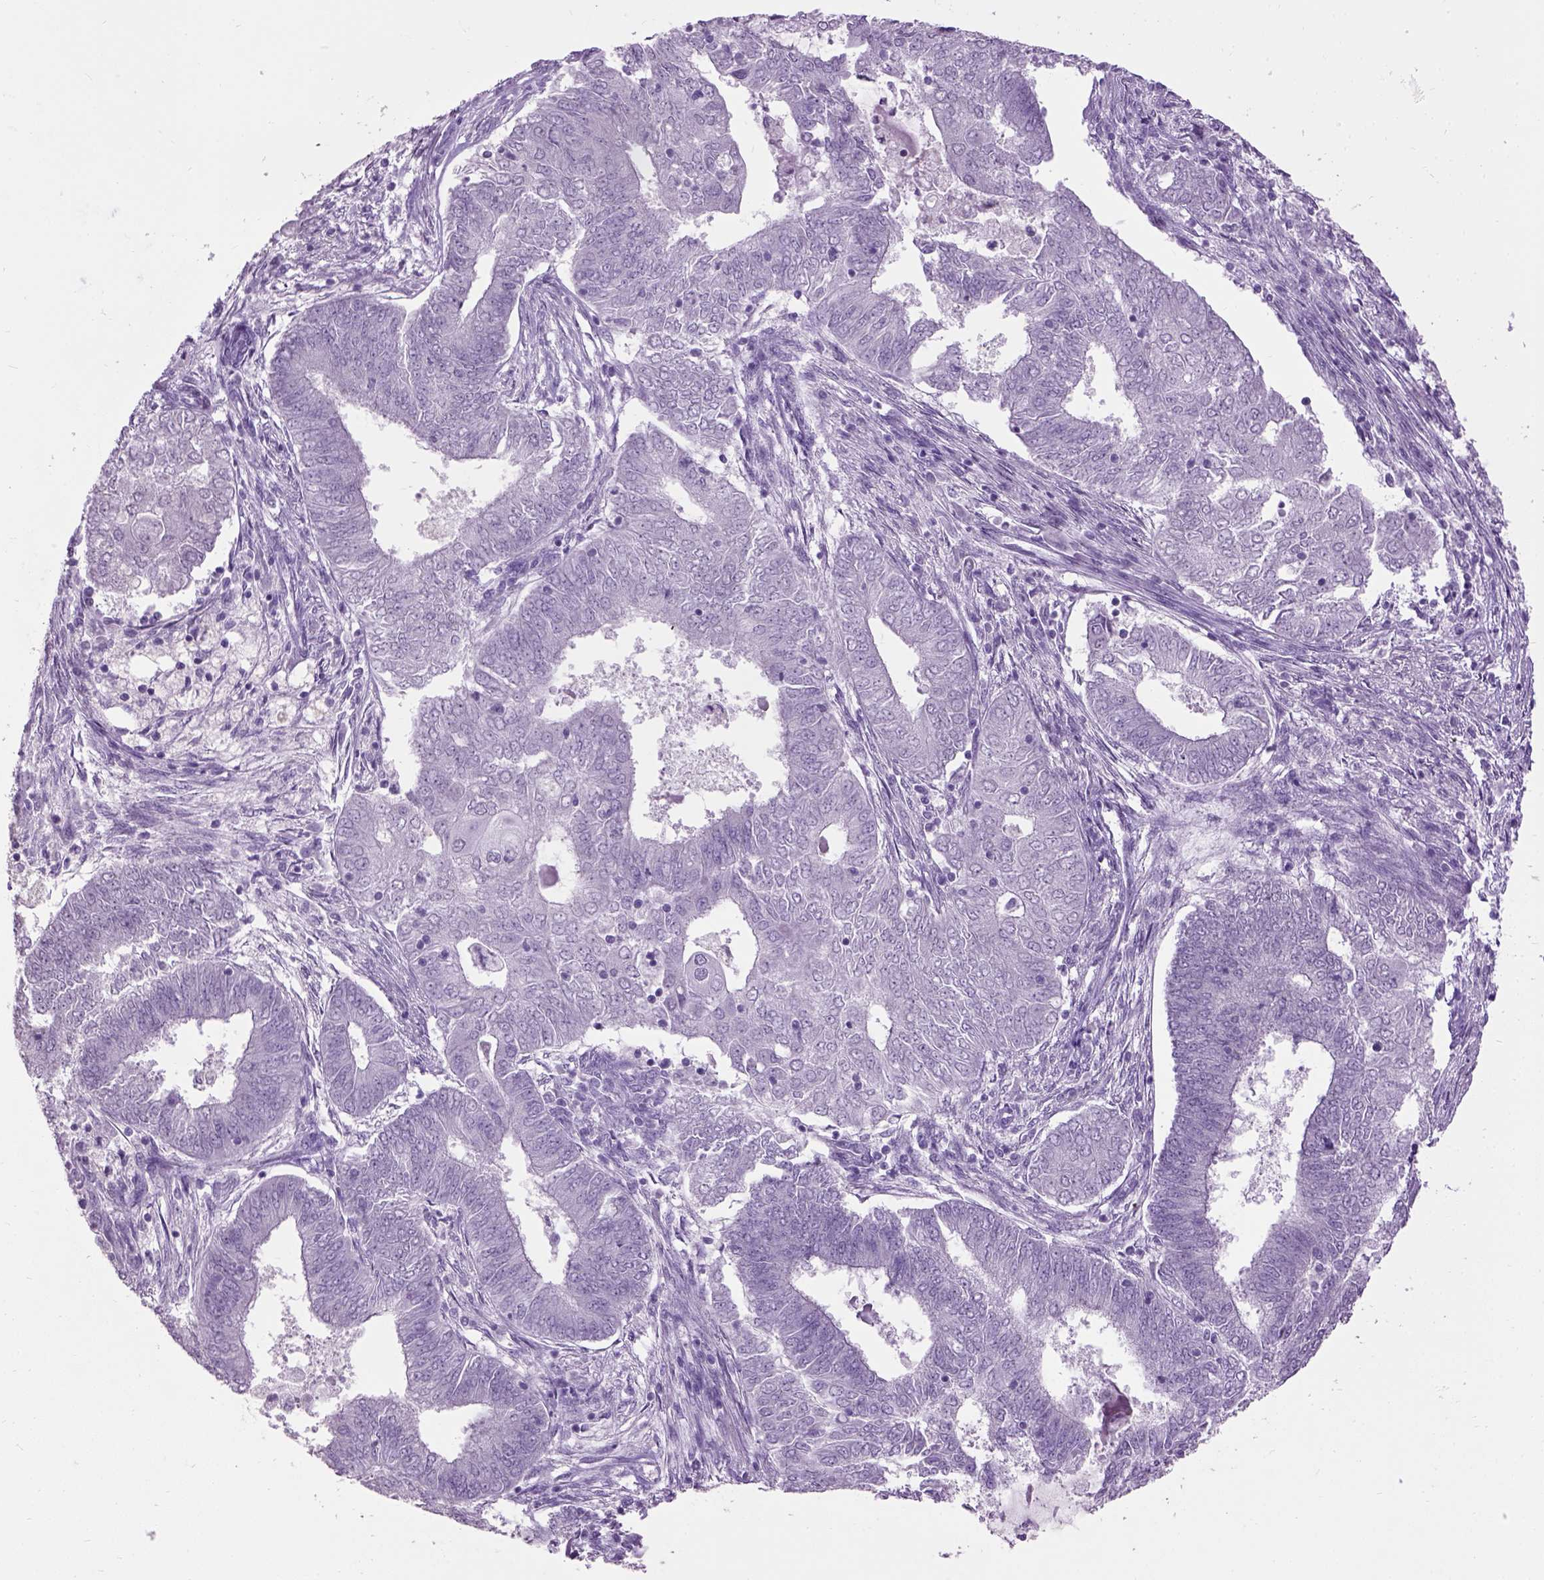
{"staining": {"intensity": "negative", "quantity": "none", "location": "none"}, "tissue": "endometrial cancer", "cell_type": "Tumor cells", "image_type": "cancer", "snomed": [{"axis": "morphology", "description": "Adenocarcinoma, NOS"}, {"axis": "topography", "description": "Endometrium"}], "caption": "An immunohistochemistry (IHC) micrograph of endometrial adenocarcinoma is shown. There is no staining in tumor cells of endometrial adenocarcinoma.", "gene": "GABRB2", "patient": {"sex": "female", "age": 62}}